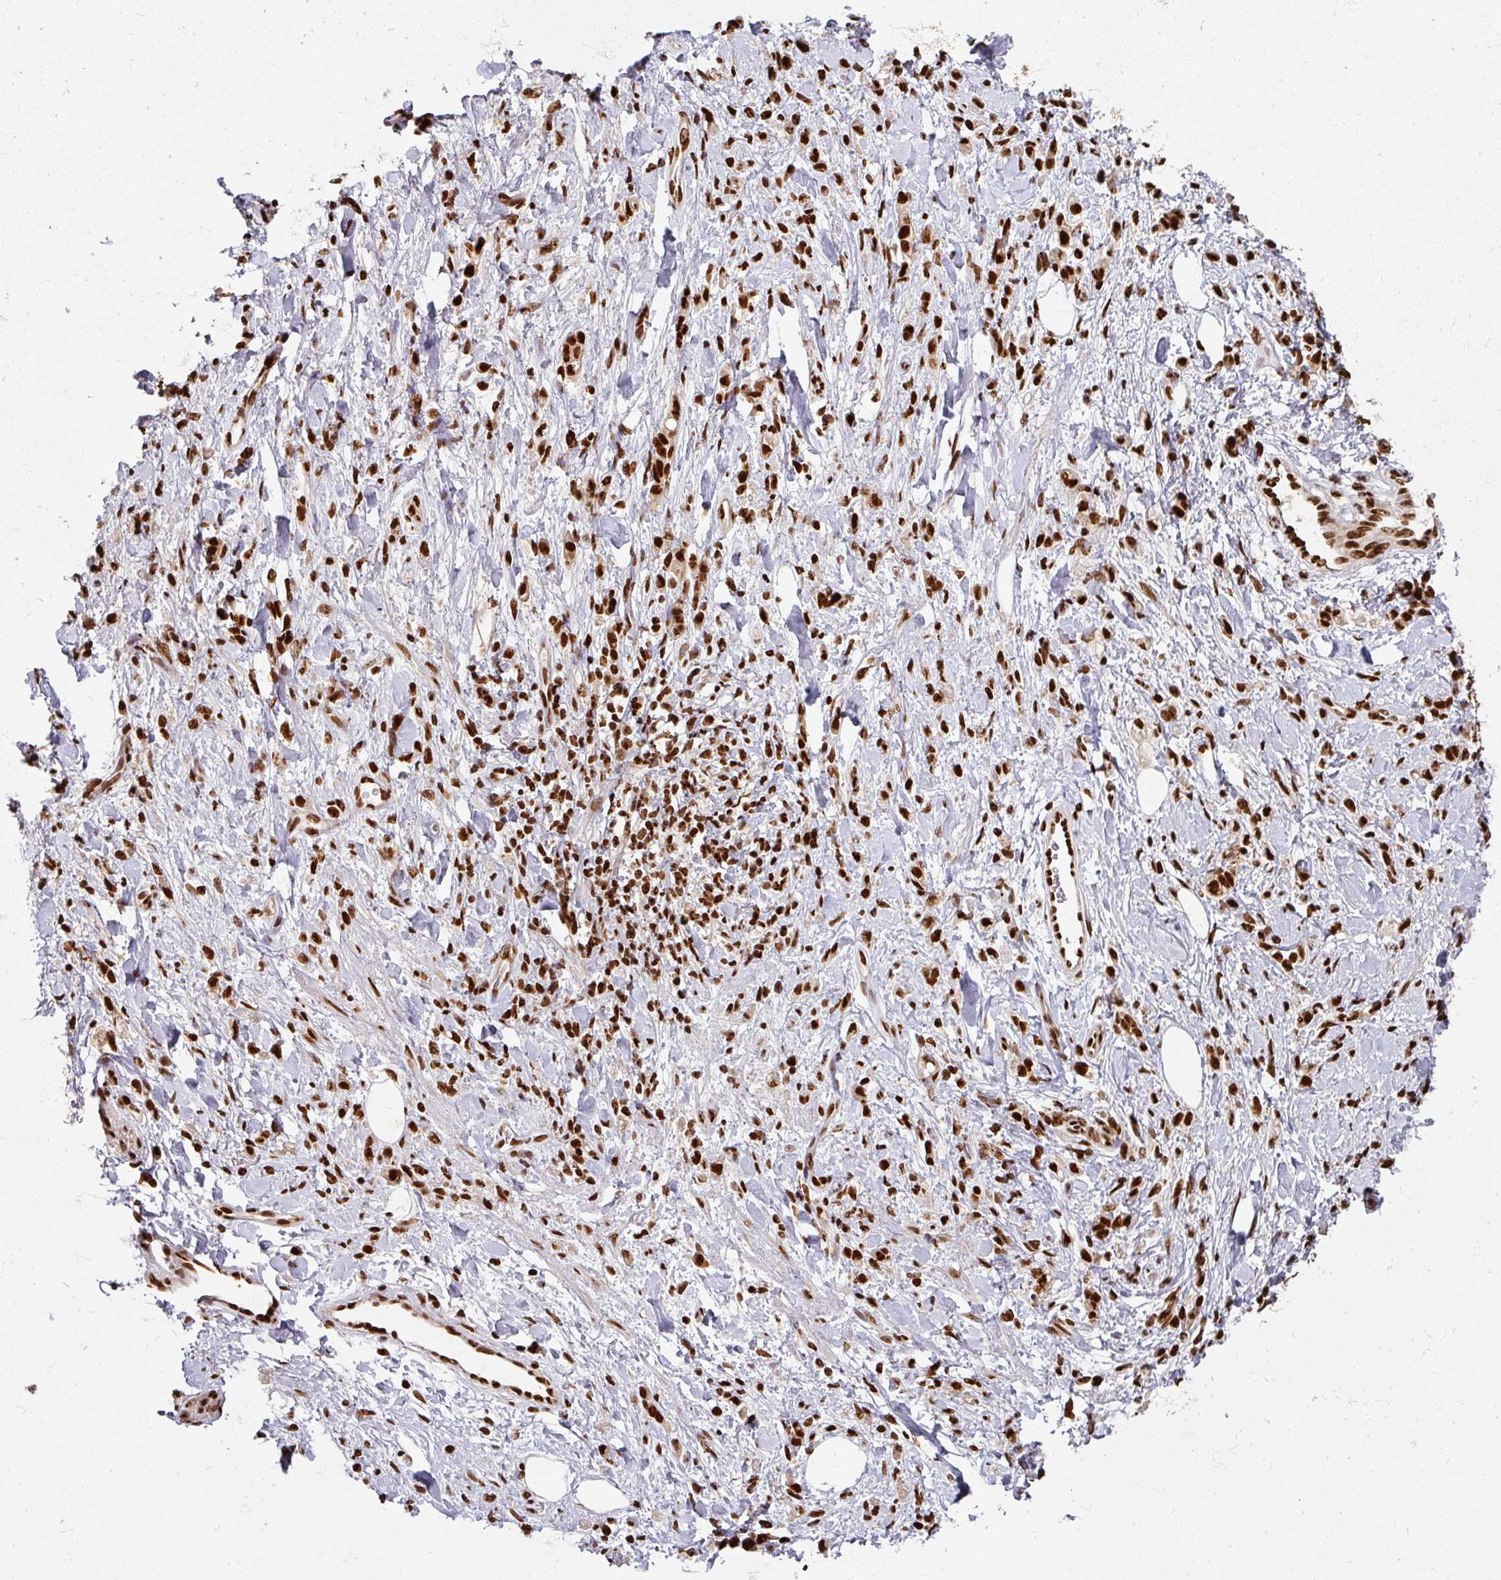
{"staining": {"intensity": "strong", "quantity": ">75%", "location": "nuclear"}, "tissue": "stomach cancer", "cell_type": "Tumor cells", "image_type": "cancer", "snomed": [{"axis": "morphology", "description": "Adenocarcinoma, NOS"}, {"axis": "topography", "description": "Stomach"}], "caption": "IHC (DAB (3,3'-diaminobenzidine)) staining of human stomach adenocarcinoma reveals strong nuclear protein expression in about >75% of tumor cells.", "gene": "SIK3", "patient": {"sex": "male", "age": 77}}